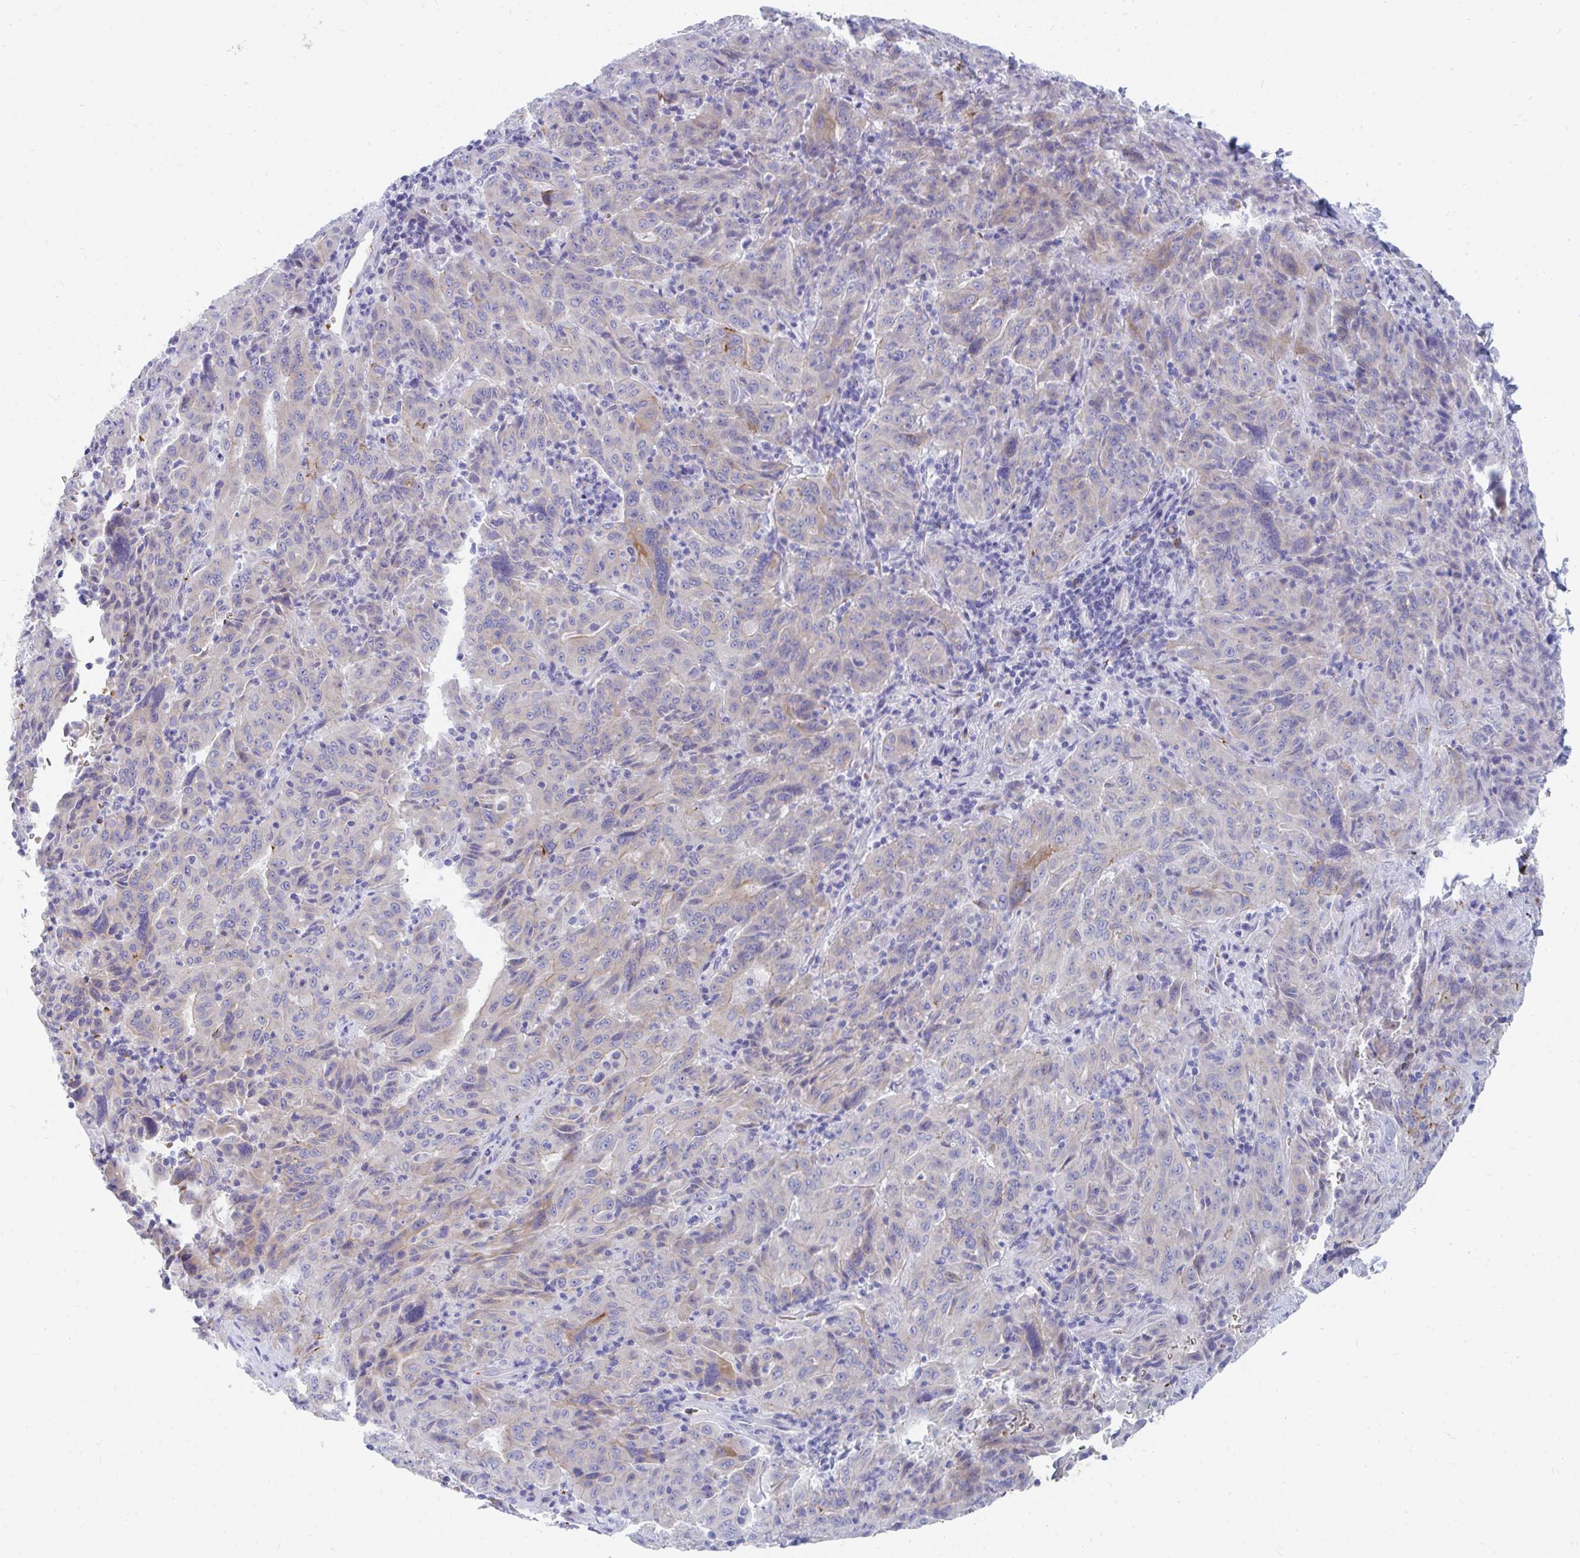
{"staining": {"intensity": "weak", "quantity": "<25%", "location": "cytoplasmic/membranous"}, "tissue": "pancreatic cancer", "cell_type": "Tumor cells", "image_type": "cancer", "snomed": [{"axis": "morphology", "description": "Adenocarcinoma, NOS"}, {"axis": "topography", "description": "Pancreas"}], "caption": "This photomicrograph is of adenocarcinoma (pancreatic) stained with immunohistochemistry to label a protein in brown with the nuclei are counter-stained blue. There is no expression in tumor cells. The staining was performed using DAB to visualize the protein expression in brown, while the nuclei were stained in blue with hematoxylin (Magnification: 20x).", "gene": "MROH2B", "patient": {"sex": "male", "age": 63}}